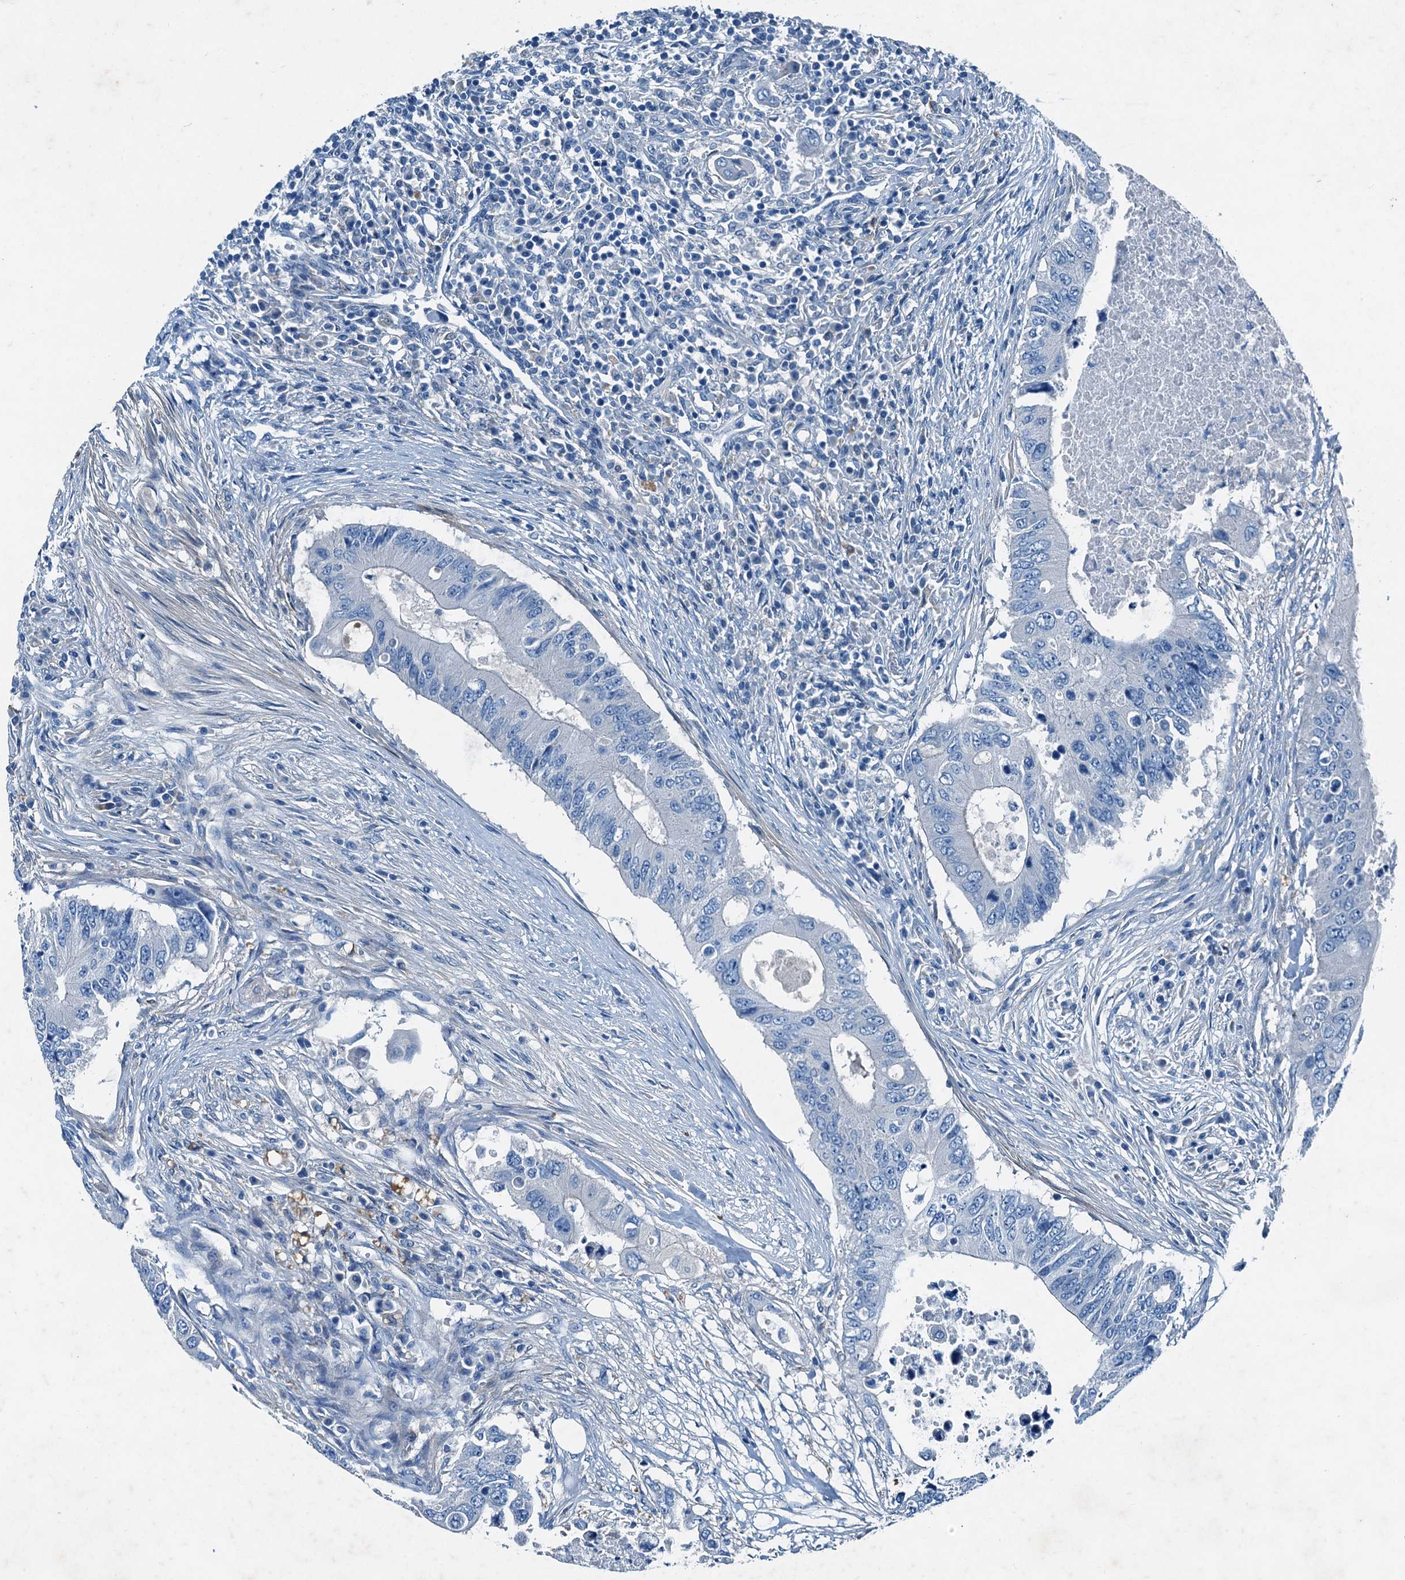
{"staining": {"intensity": "negative", "quantity": "none", "location": "none"}, "tissue": "colorectal cancer", "cell_type": "Tumor cells", "image_type": "cancer", "snomed": [{"axis": "morphology", "description": "Adenocarcinoma, NOS"}, {"axis": "topography", "description": "Colon"}], "caption": "Immunohistochemical staining of human colorectal cancer displays no significant staining in tumor cells.", "gene": "RAB3IL1", "patient": {"sex": "male", "age": 71}}